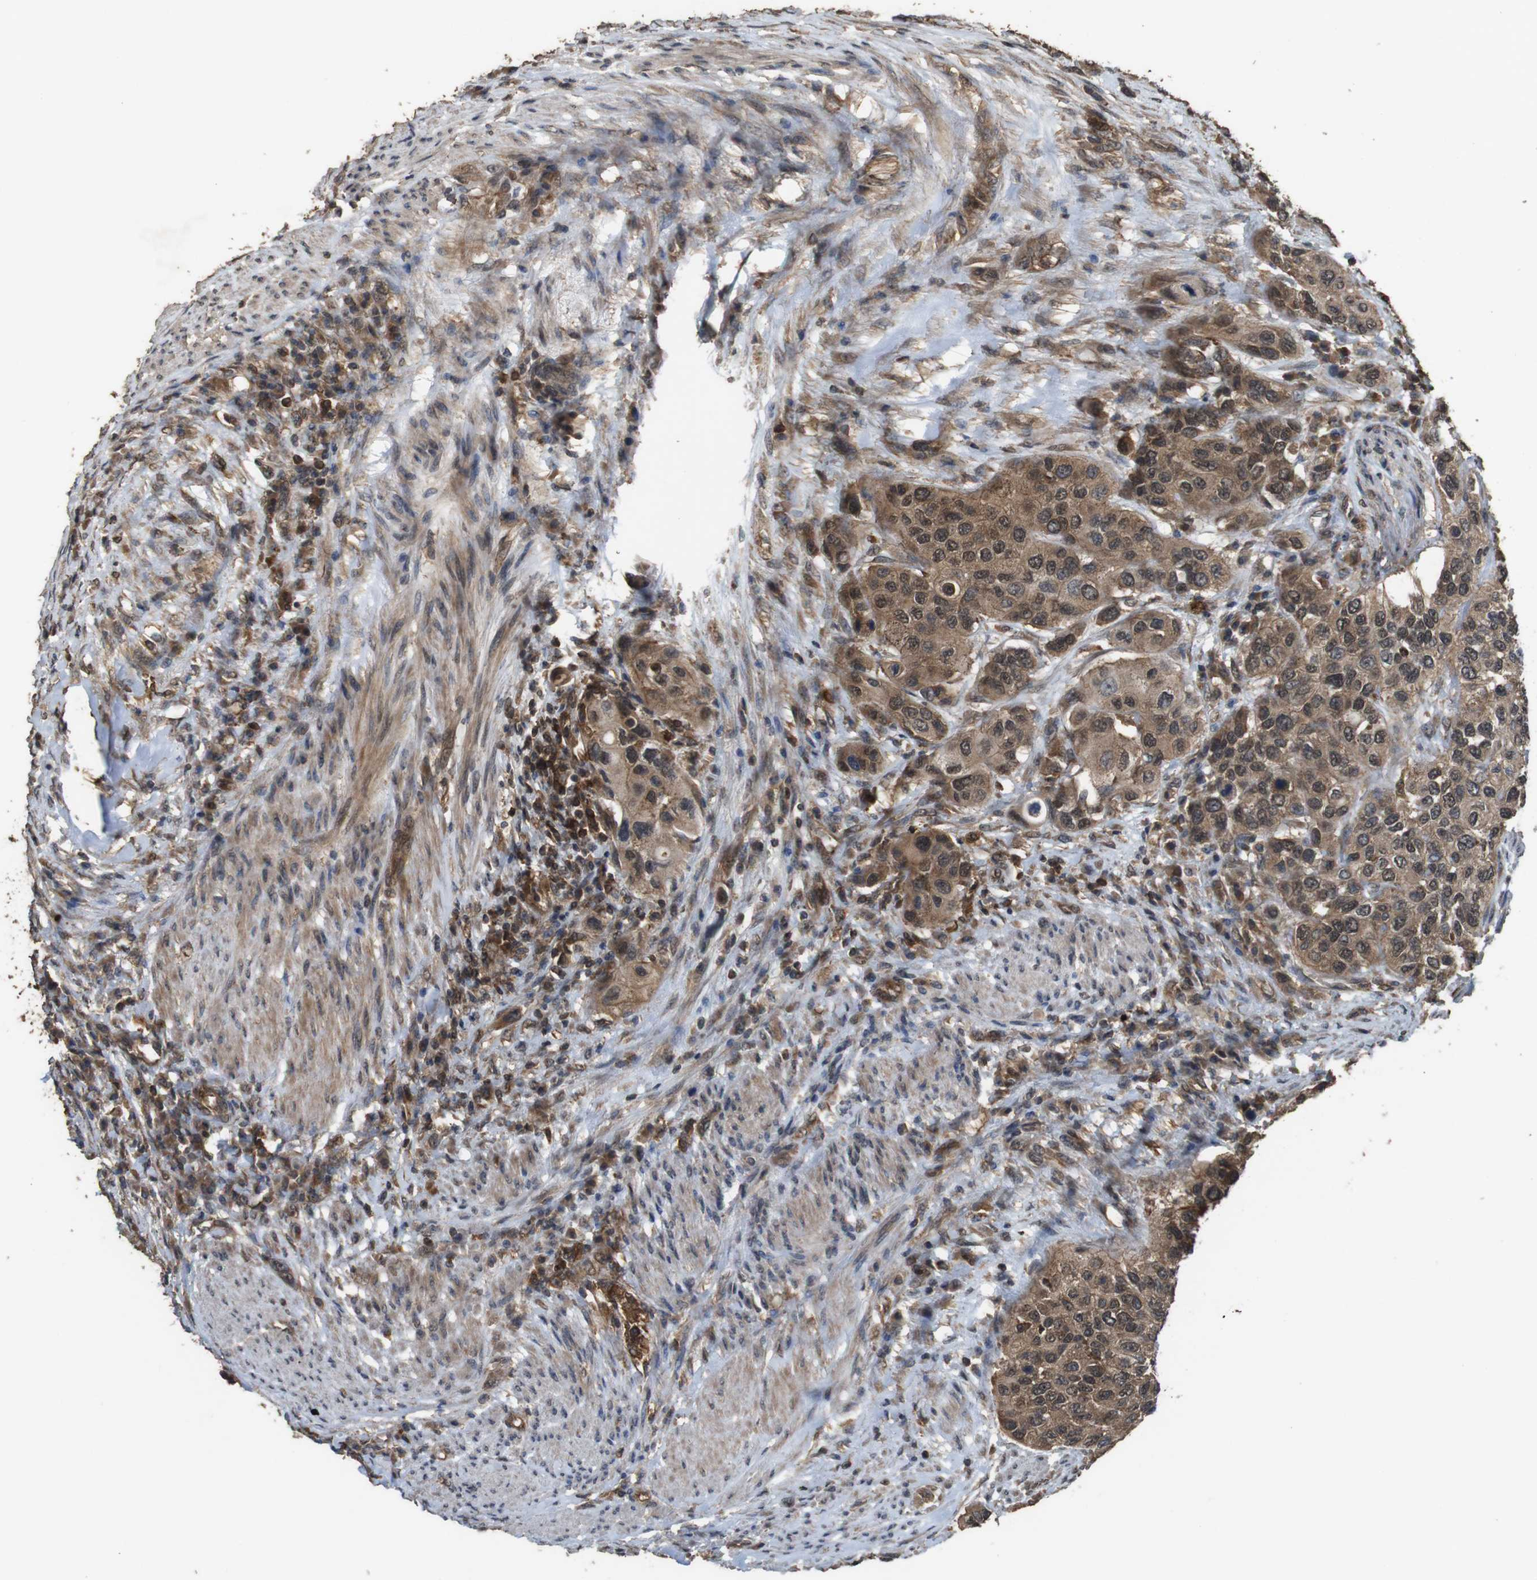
{"staining": {"intensity": "moderate", "quantity": ">75%", "location": "cytoplasmic/membranous"}, "tissue": "urothelial cancer", "cell_type": "Tumor cells", "image_type": "cancer", "snomed": [{"axis": "morphology", "description": "Urothelial carcinoma, High grade"}, {"axis": "topography", "description": "Urinary bladder"}], "caption": "IHC (DAB (3,3'-diaminobenzidine)) staining of urothelial cancer demonstrates moderate cytoplasmic/membranous protein positivity in approximately >75% of tumor cells.", "gene": "BAG4", "patient": {"sex": "female", "age": 56}}